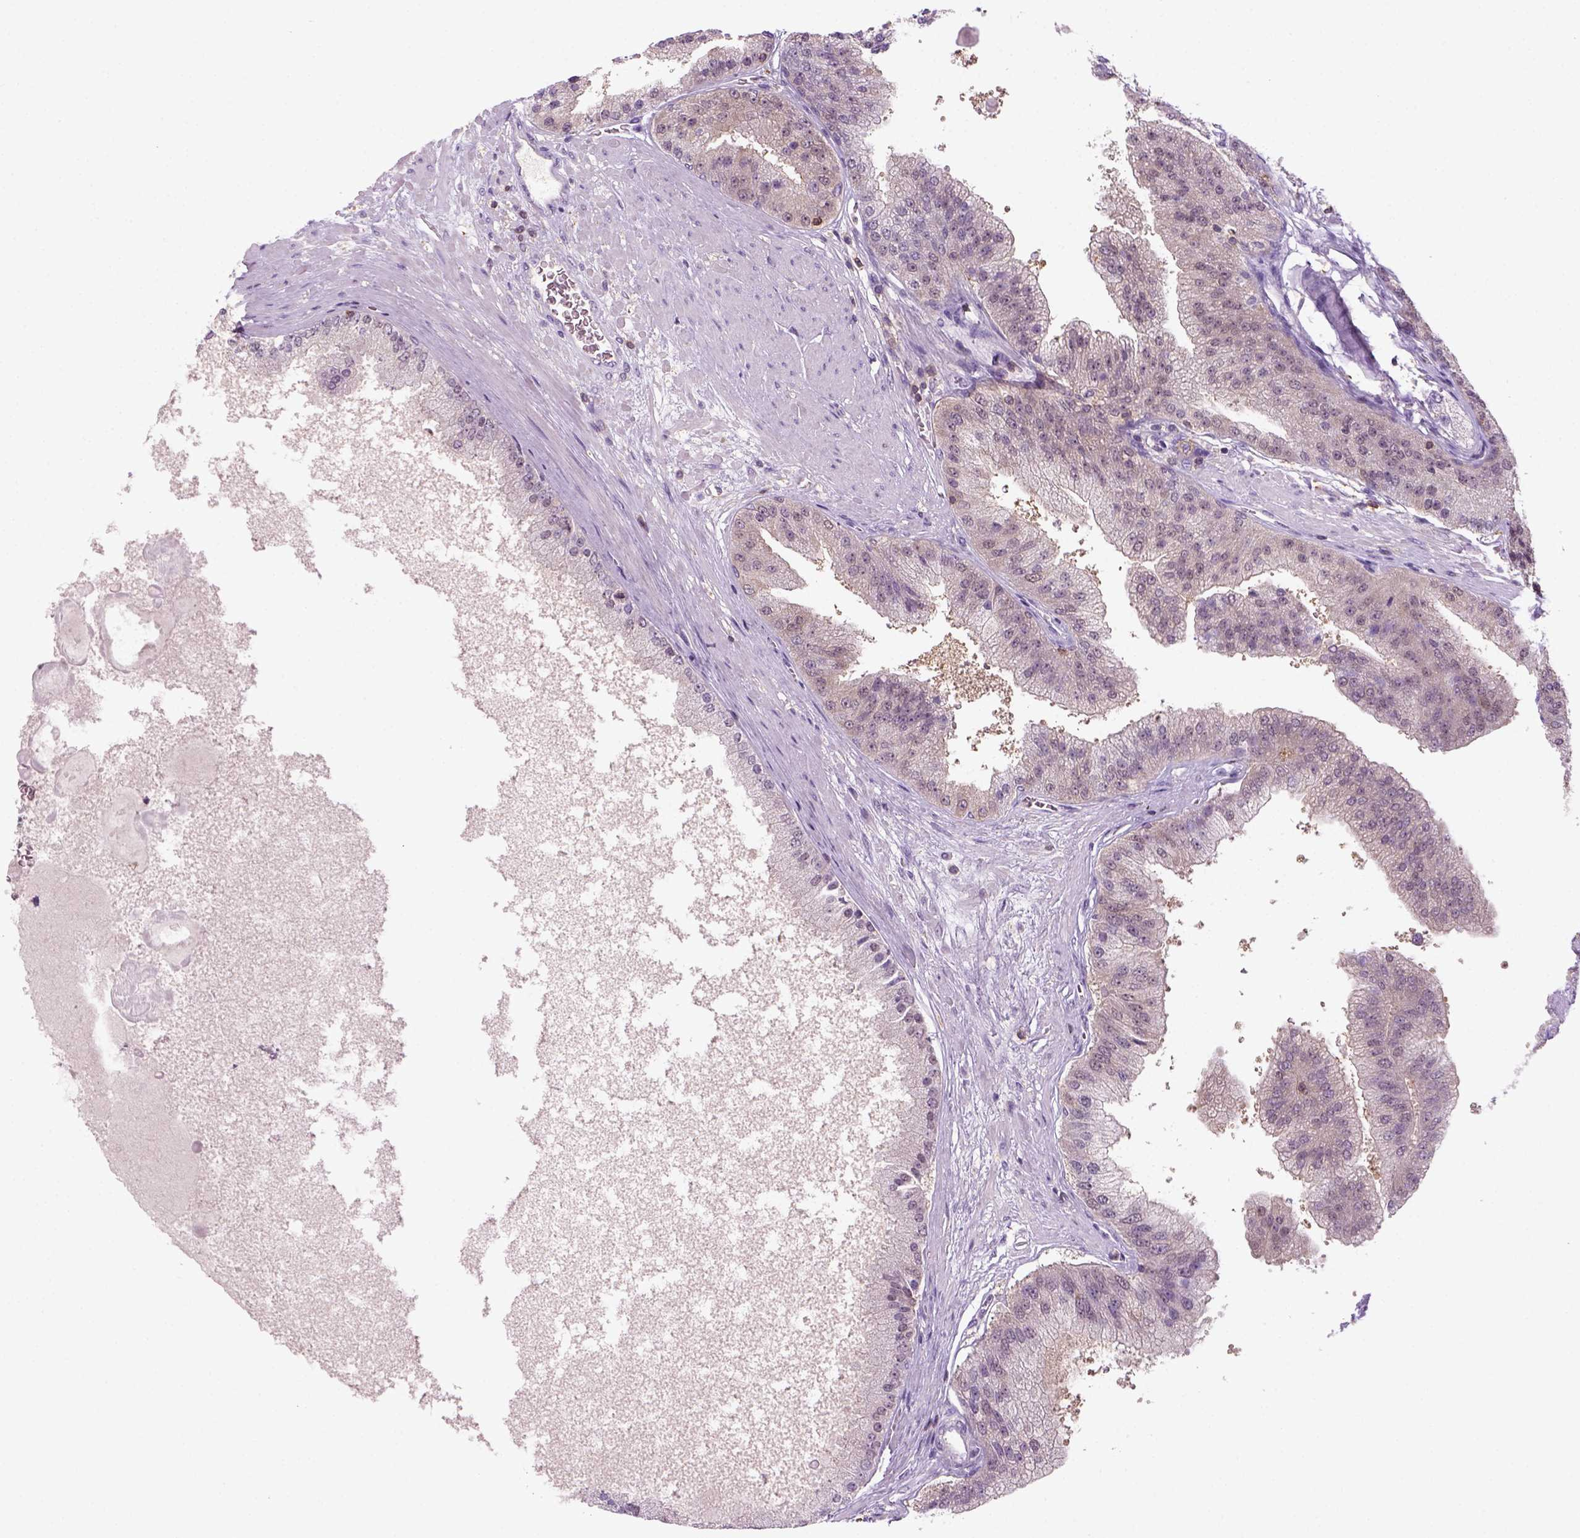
{"staining": {"intensity": "negative", "quantity": "none", "location": "none"}, "tissue": "prostate cancer", "cell_type": "Tumor cells", "image_type": "cancer", "snomed": [{"axis": "morphology", "description": "Adenocarcinoma, High grade"}, {"axis": "topography", "description": "Prostate"}], "caption": "A high-resolution image shows immunohistochemistry staining of prostate adenocarcinoma (high-grade), which exhibits no significant staining in tumor cells.", "gene": "GOT1", "patient": {"sex": "male", "age": 67}}